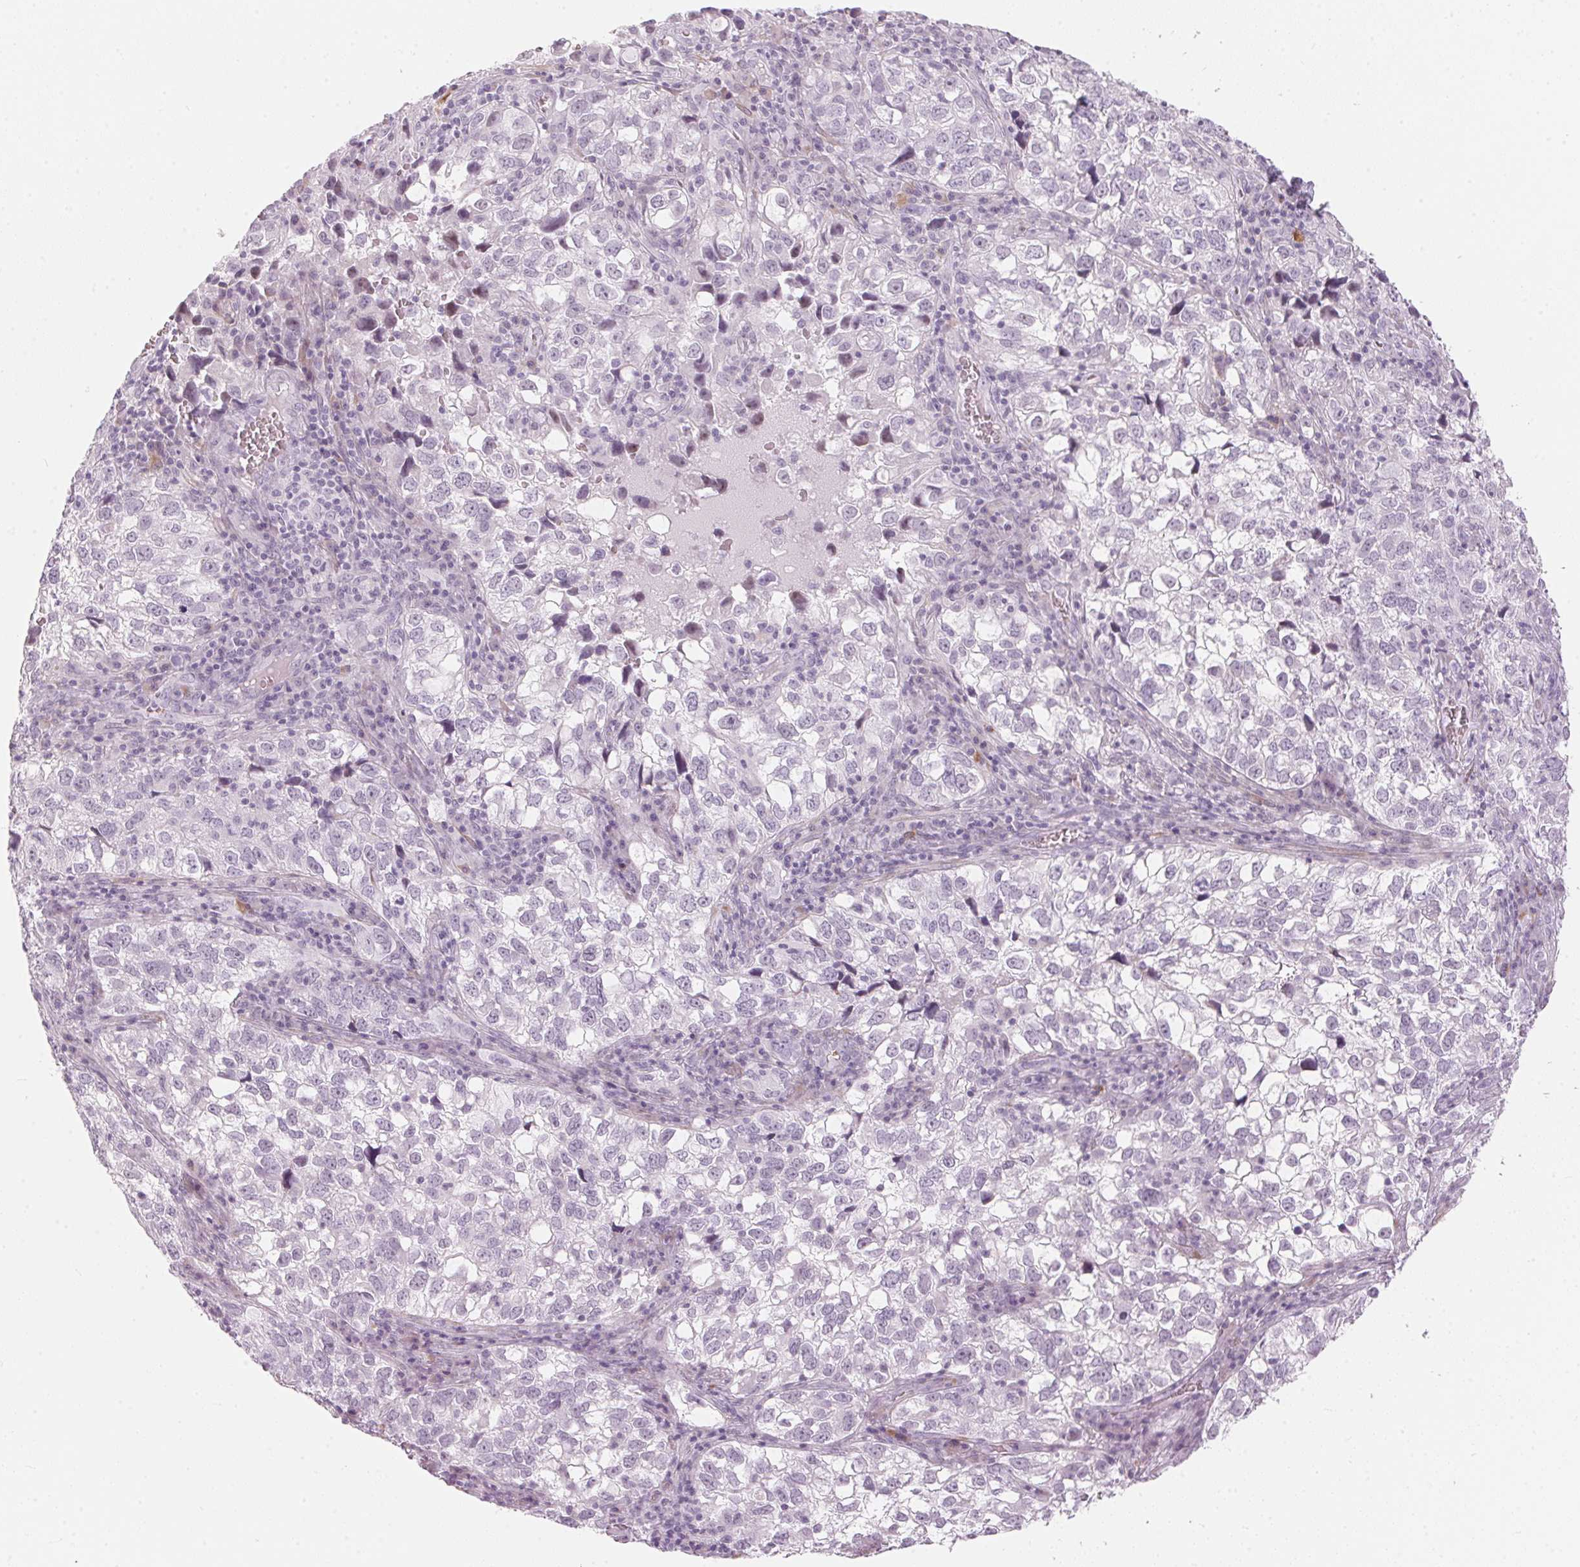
{"staining": {"intensity": "negative", "quantity": "none", "location": "none"}, "tissue": "cervical cancer", "cell_type": "Tumor cells", "image_type": "cancer", "snomed": [{"axis": "morphology", "description": "Squamous cell carcinoma, NOS"}, {"axis": "topography", "description": "Cervix"}], "caption": "A high-resolution micrograph shows IHC staining of cervical cancer, which demonstrates no significant staining in tumor cells.", "gene": "CADPS", "patient": {"sex": "female", "age": 55}}